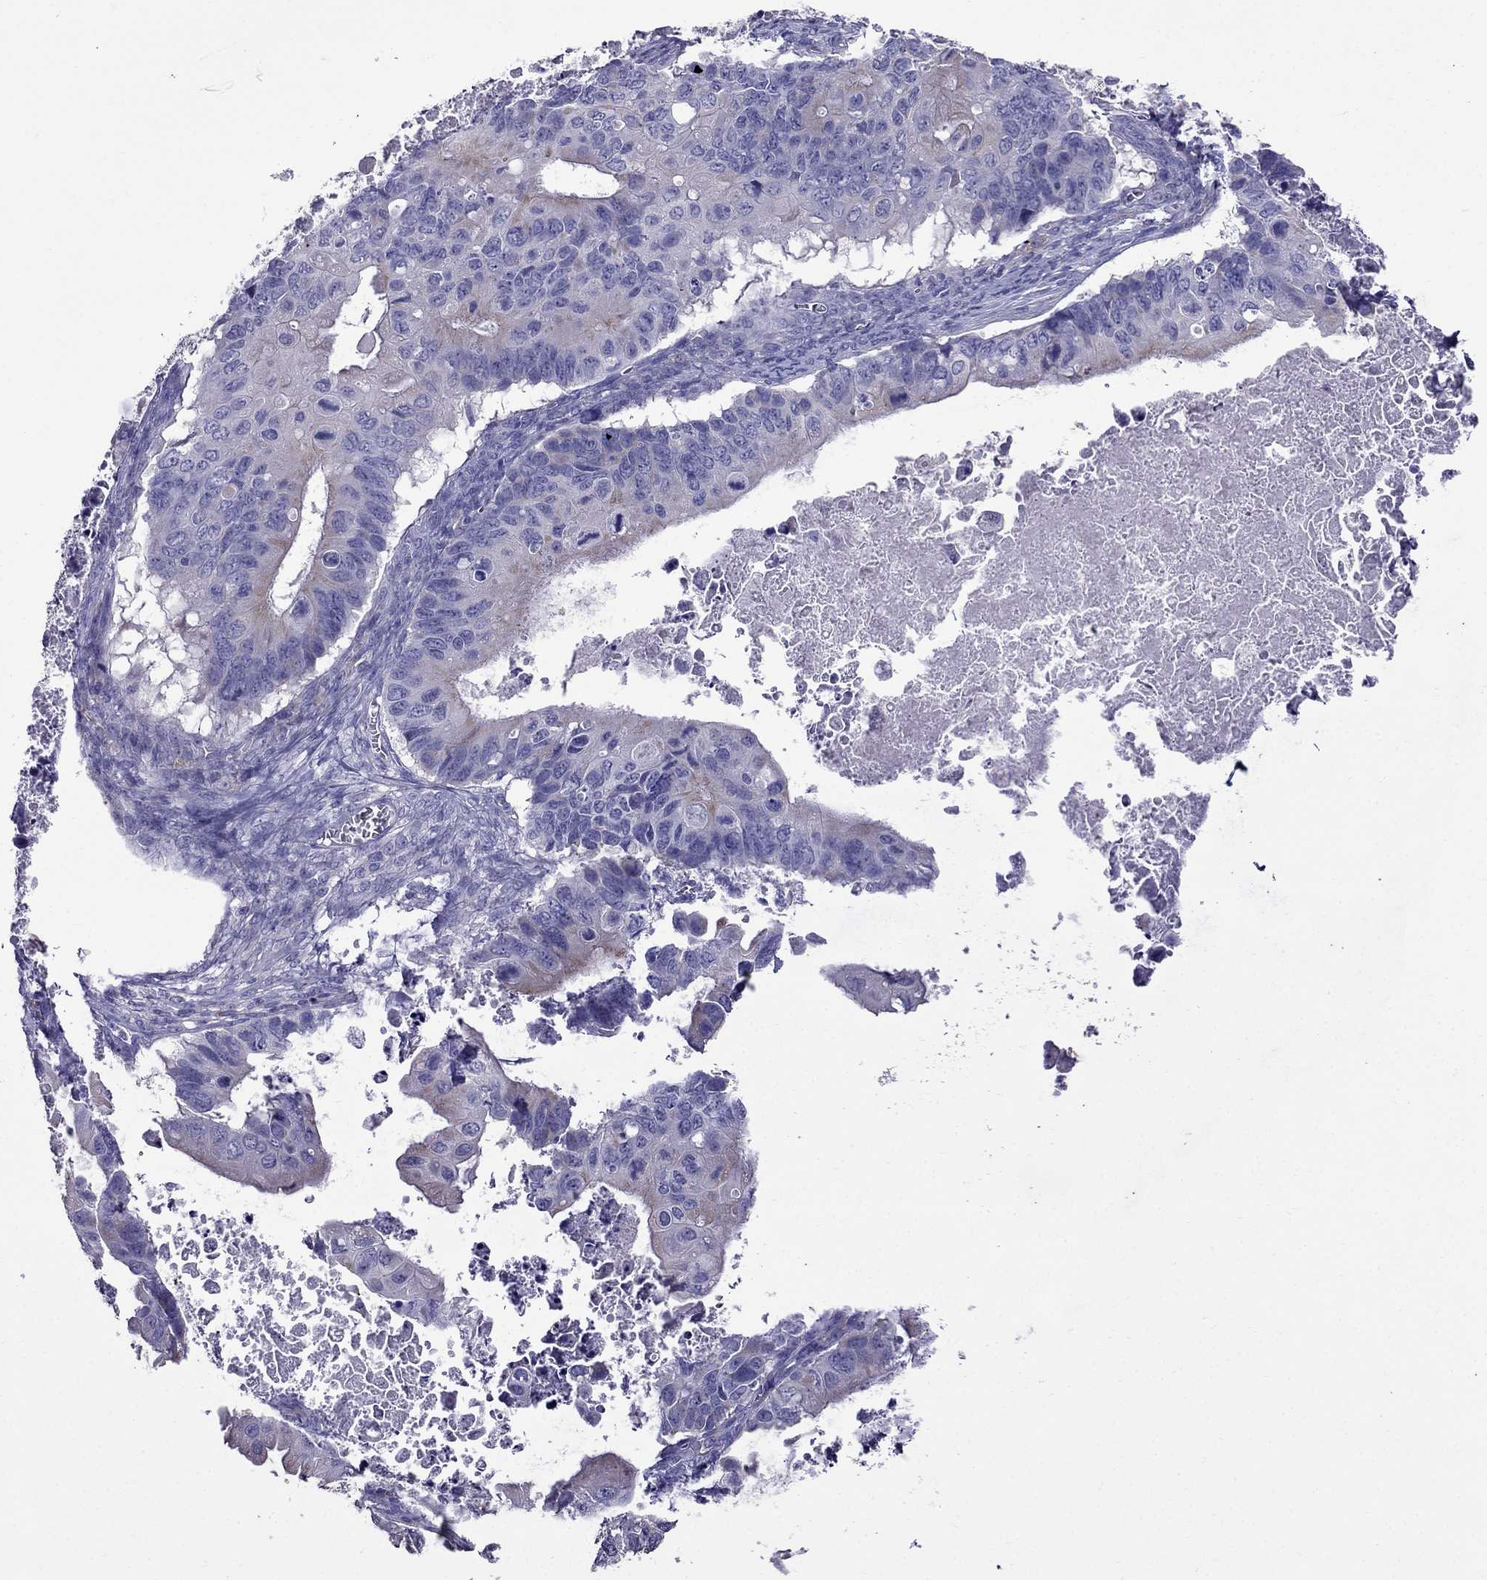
{"staining": {"intensity": "weak", "quantity": "<25%", "location": "cytoplasmic/membranous"}, "tissue": "ovarian cancer", "cell_type": "Tumor cells", "image_type": "cancer", "snomed": [{"axis": "morphology", "description": "Cystadenocarcinoma, mucinous, NOS"}, {"axis": "topography", "description": "Ovary"}], "caption": "An immunohistochemistry photomicrograph of ovarian mucinous cystadenocarcinoma is shown. There is no staining in tumor cells of ovarian mucinous cystadenocarcinoma.", "gene": "OXCT2", "patient": {"sex": "female", "age": 64}}